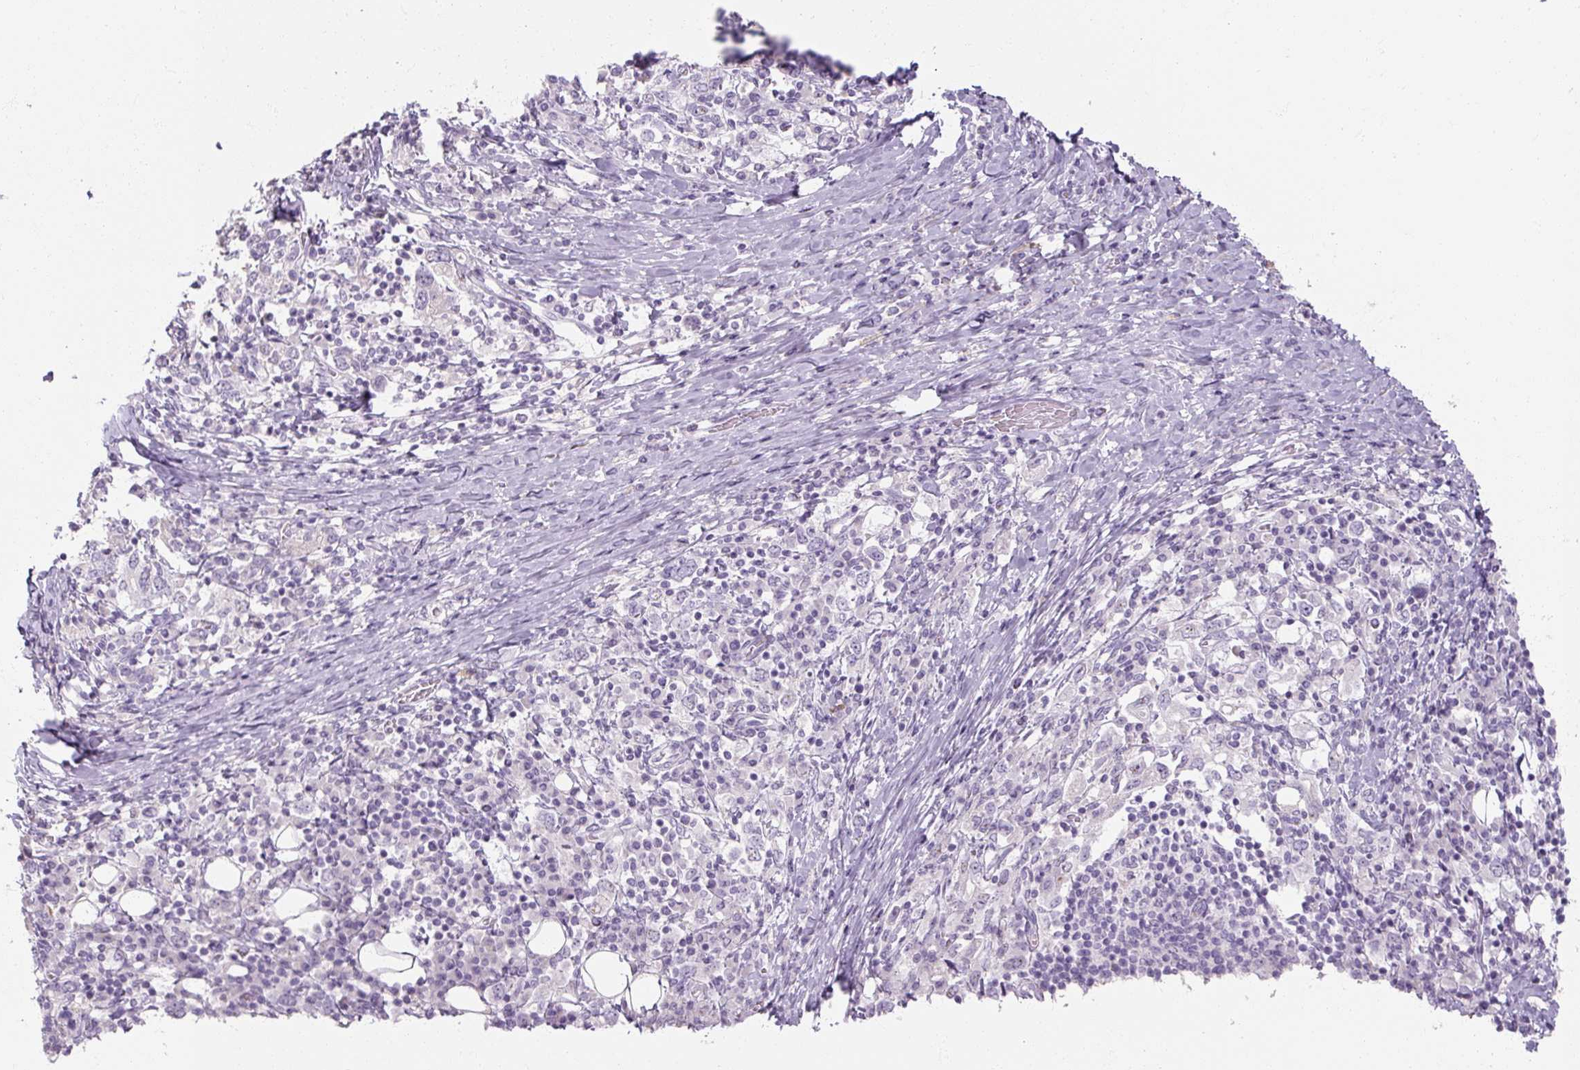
{"staining": {"intensity": "negative", "quantity": "none", "location": "none"}, "tissue": "stomach cancer", "cell_type": "Tumor cells", "image_type": "cancer", "snomed": [{"axis": "morphology", "description": "Adenocarcinoma, NOS"}, {"axis": "topography", "description": "Stomach, upper"}, {"axis": "topography", "description": "Stomach"}], "caption": "Tumor cells show no significant protein staining in adenocarcinoma (stomach).", "gene": "NFE2L3", "patient": {"sex": "male", "age": 62}}